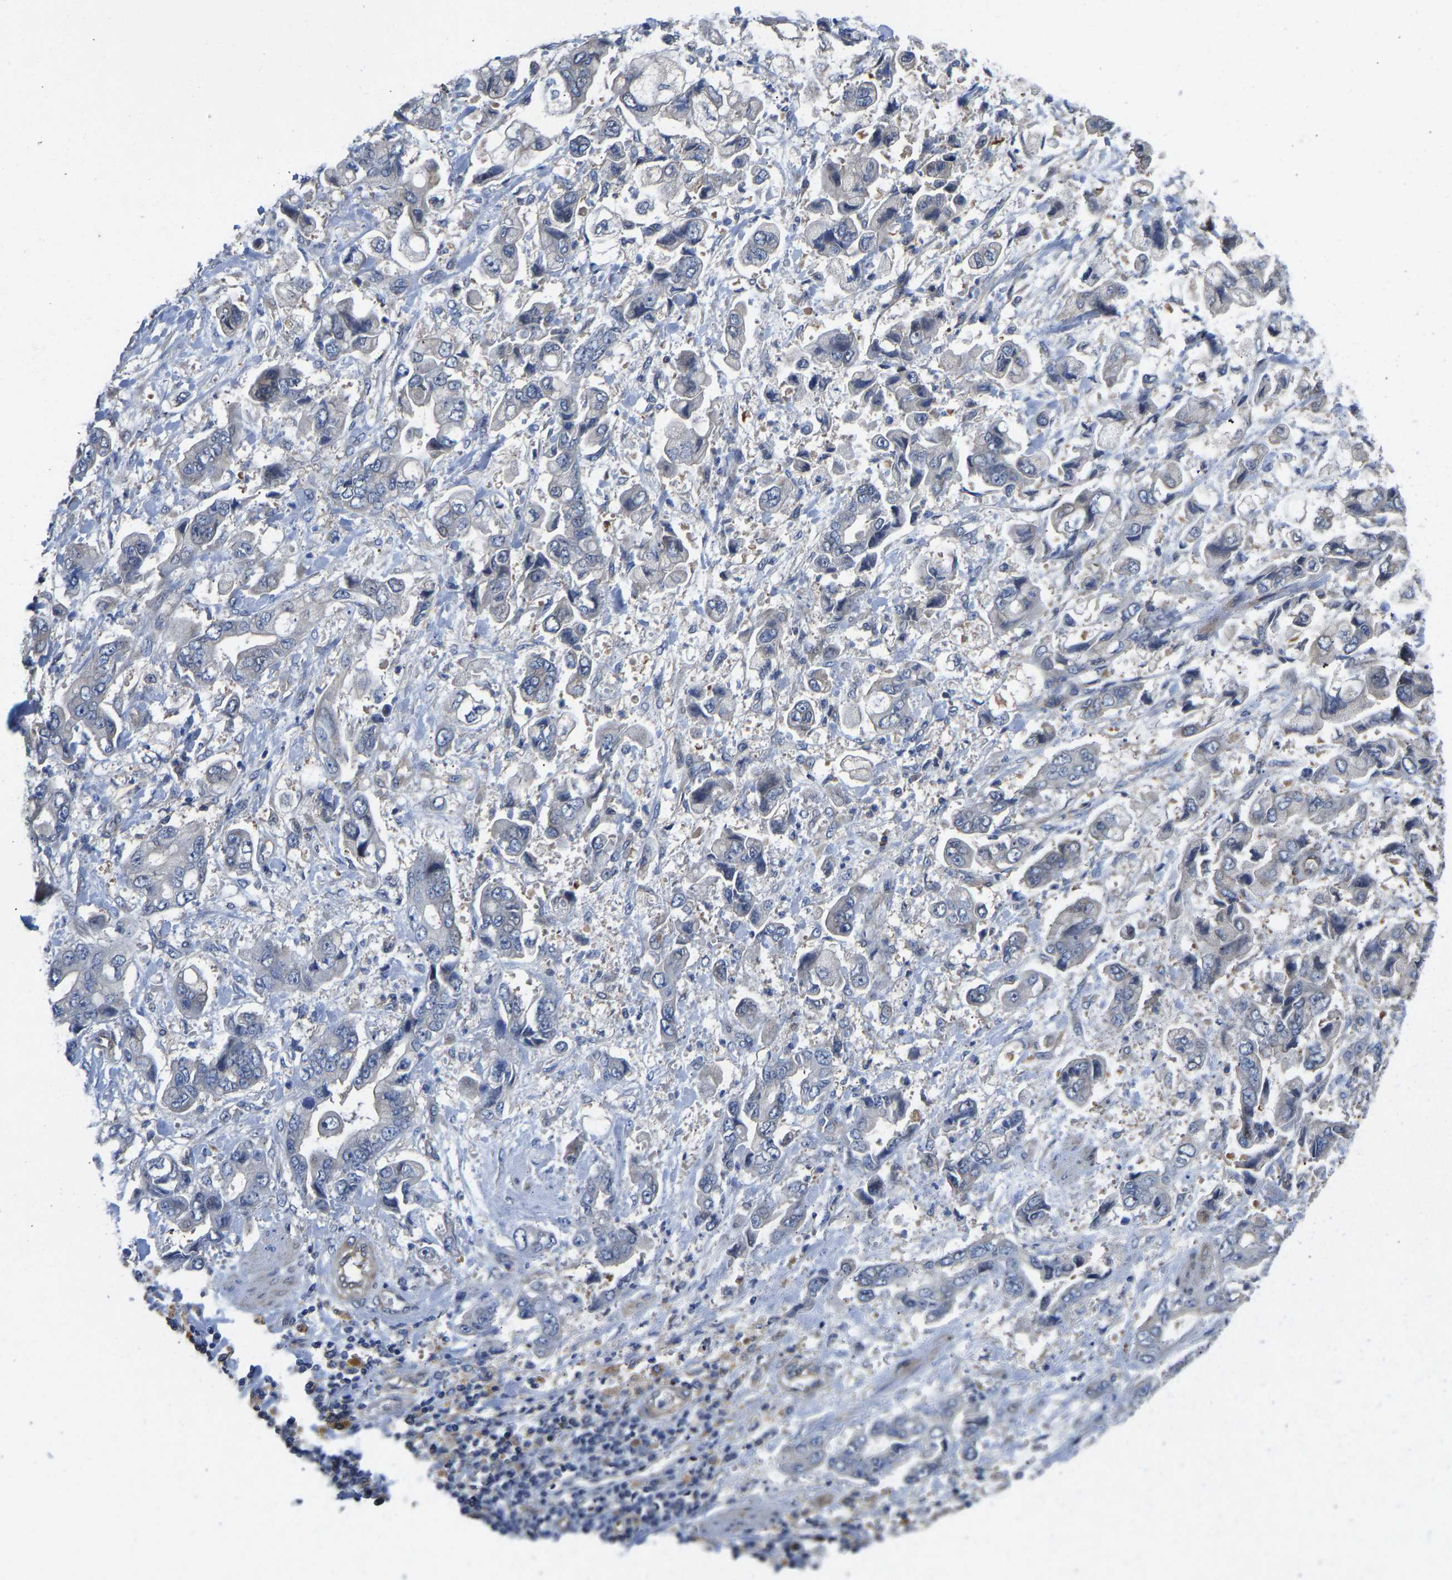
{"staining": {"intensity": "negative", "quantity": "none", "location": "none"}, "tissue": "stomach cancer", "cell_type": "Tumor cells", "image_type": "cancer", "snomed": [{"axis": "morphology", "description": "Normal tissue, NOS"}, {"axis": "morphology", "description": "Adenocarcinoma, NOS"}, {"axis": "topography", "description": "Stomach"}], "caption": "This is a histopathology image of immunohistochemistry staining of stomach cancer, which shows no staining in tumor cells.", "gene": "ELMO2", "patient": {"sex": "male", "age": 62}}